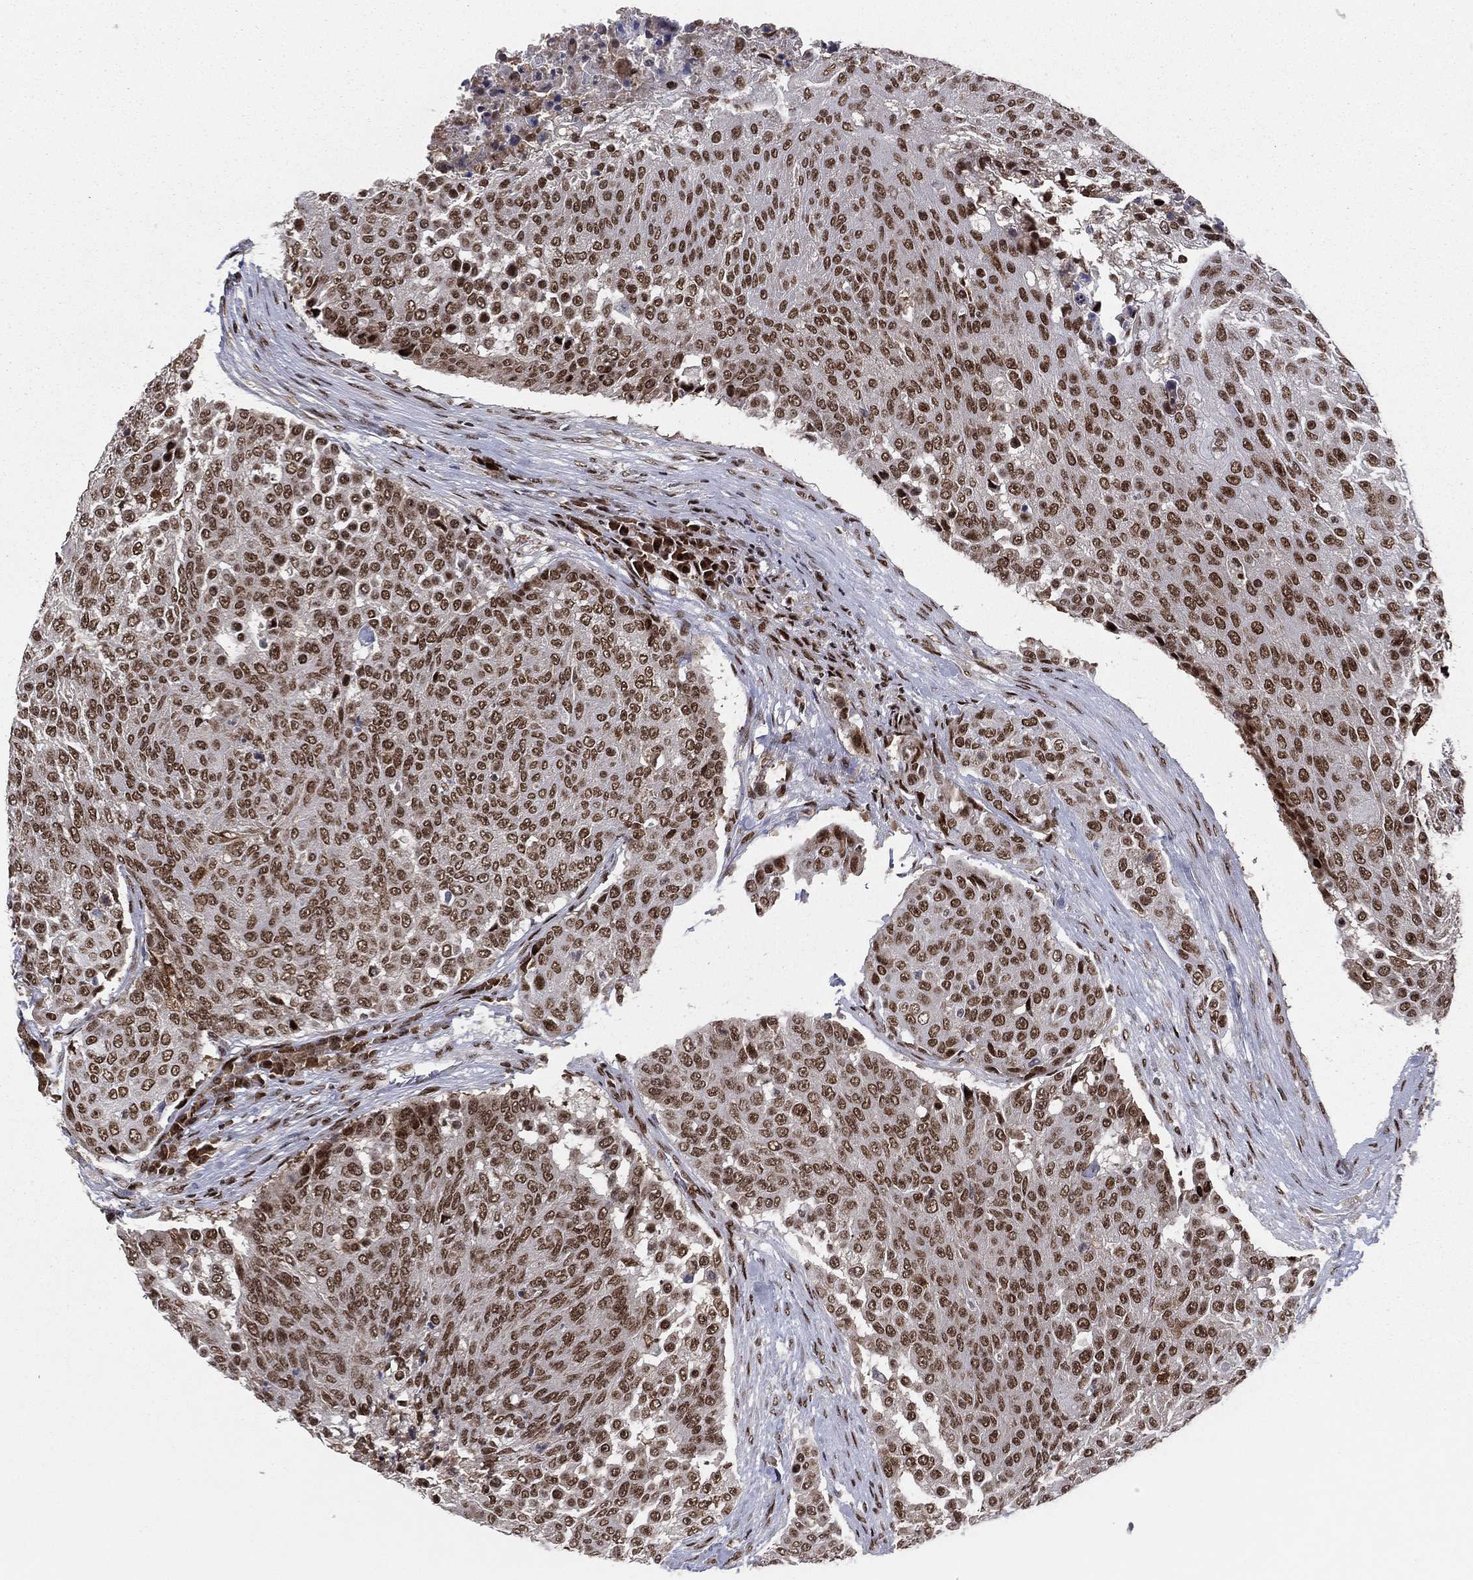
{"staining": {"intensity": "strong", "quantity": ">75%", "location": "nuclear"}, "tissue": "urothelial cancer", "cell_type": "Tumor cells", "image_type": "cancer", "snomed": [{"axis": "morphology", "description": "Urothelial carcinoma, High grade"}, {"axis": "topography", "description": "Urinary bladder"}], "caption": "Human urothelial cancer stained with a protein marker exhibits strong staining in tumor cells.", "gene": "RTF1", "patient": {"sex": "female", "age": 63}}